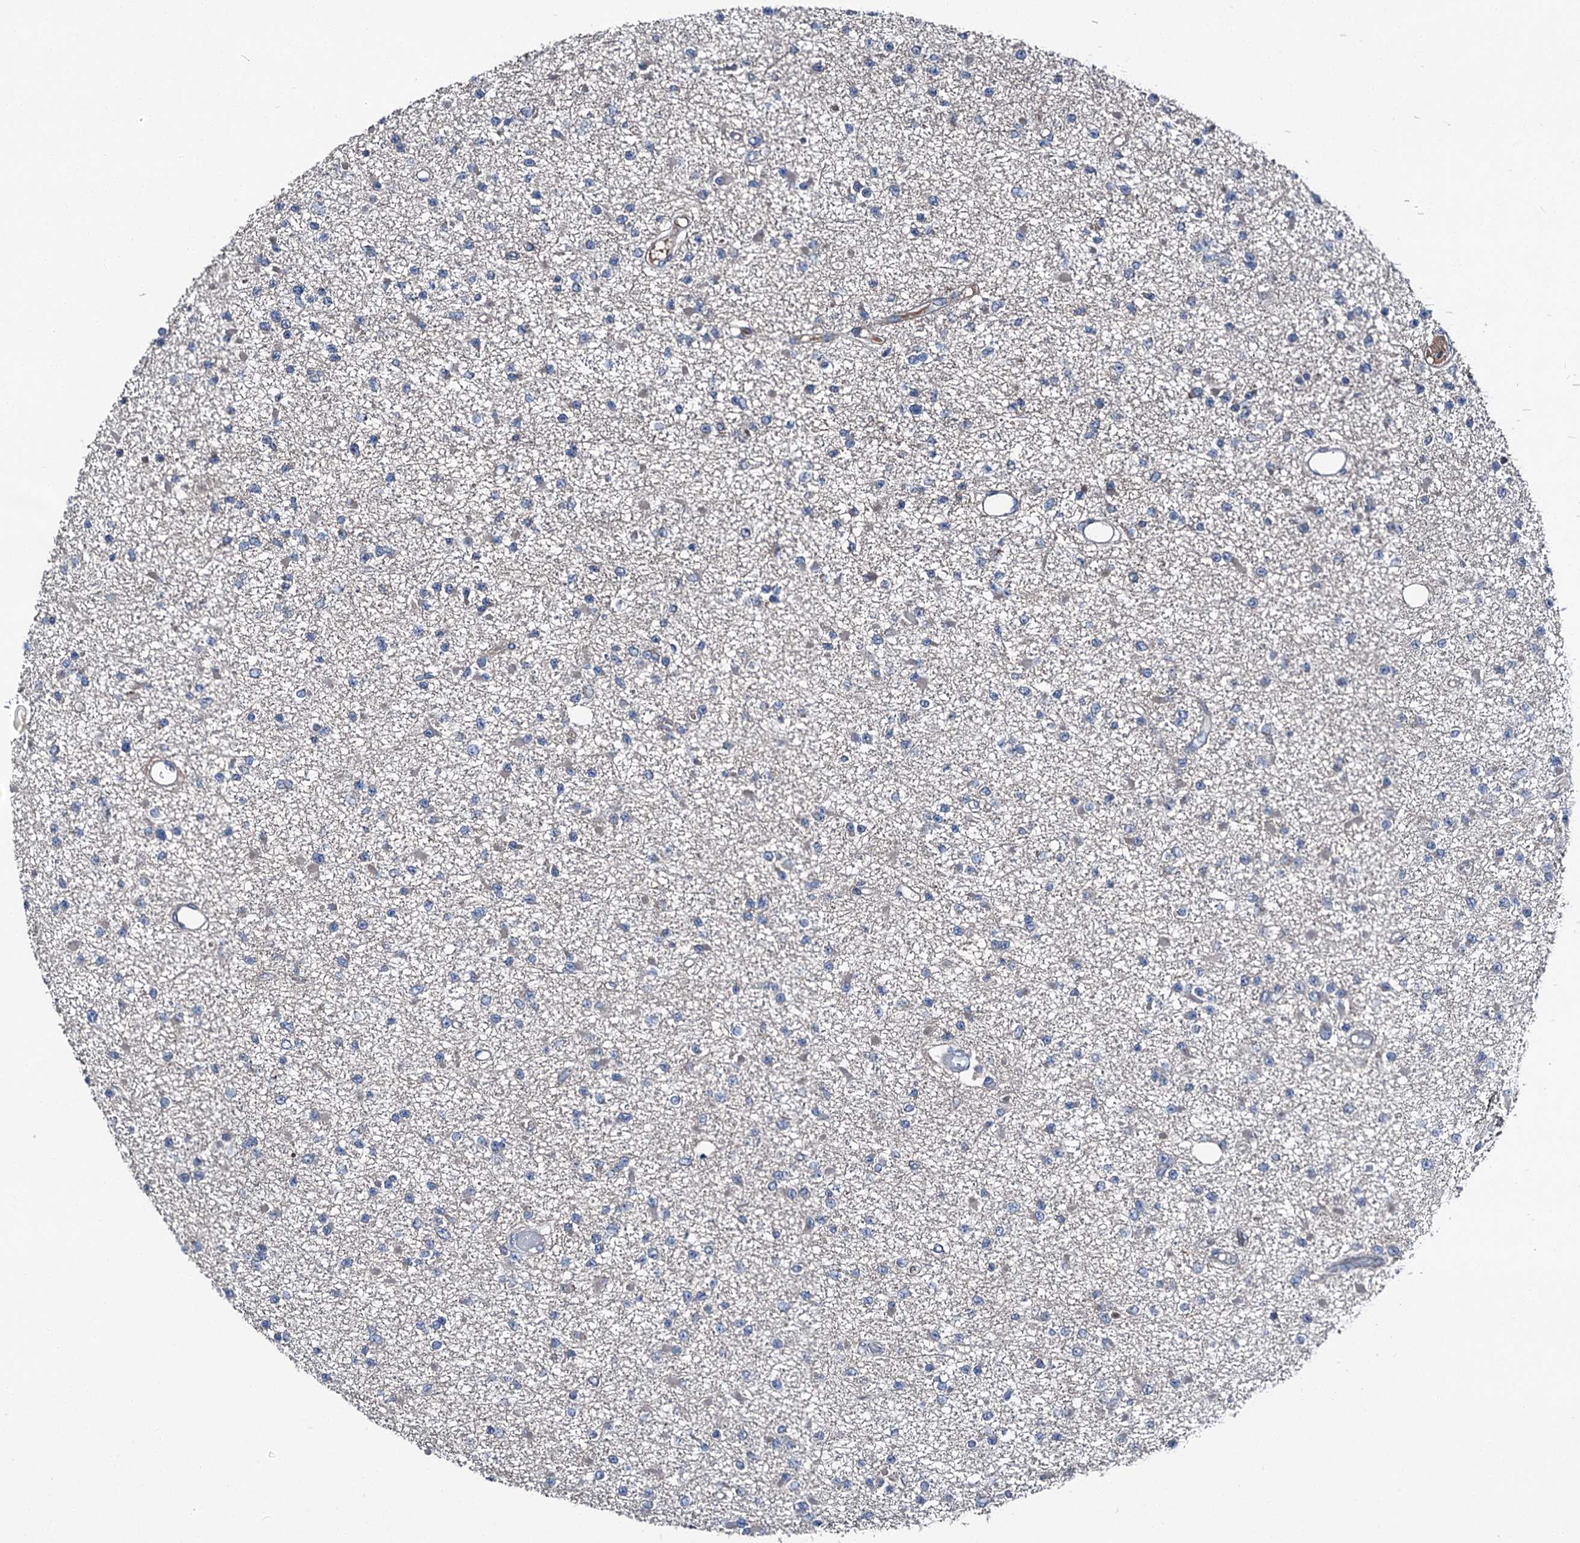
{"staining": {"intensity": "negative", "quantity": "none", "location": "none"}, "tissue": "glioma", "cell_type": "Tumor cells", "image_type": "cancer", "snomed": [{"axis": "morphology", "description": "Glioma, malignant, Low grade"}, {"axis": "topography", "description": "Brain"}], "caption": "An immunohistochemistry (IHC) histopathology image of malignant low-grade glioma is shown. There is no staining in tumor cells of malignant low-grade glioma.", "gene": "SLC22A25", "patient": {"sex": "female", "age": 22}}